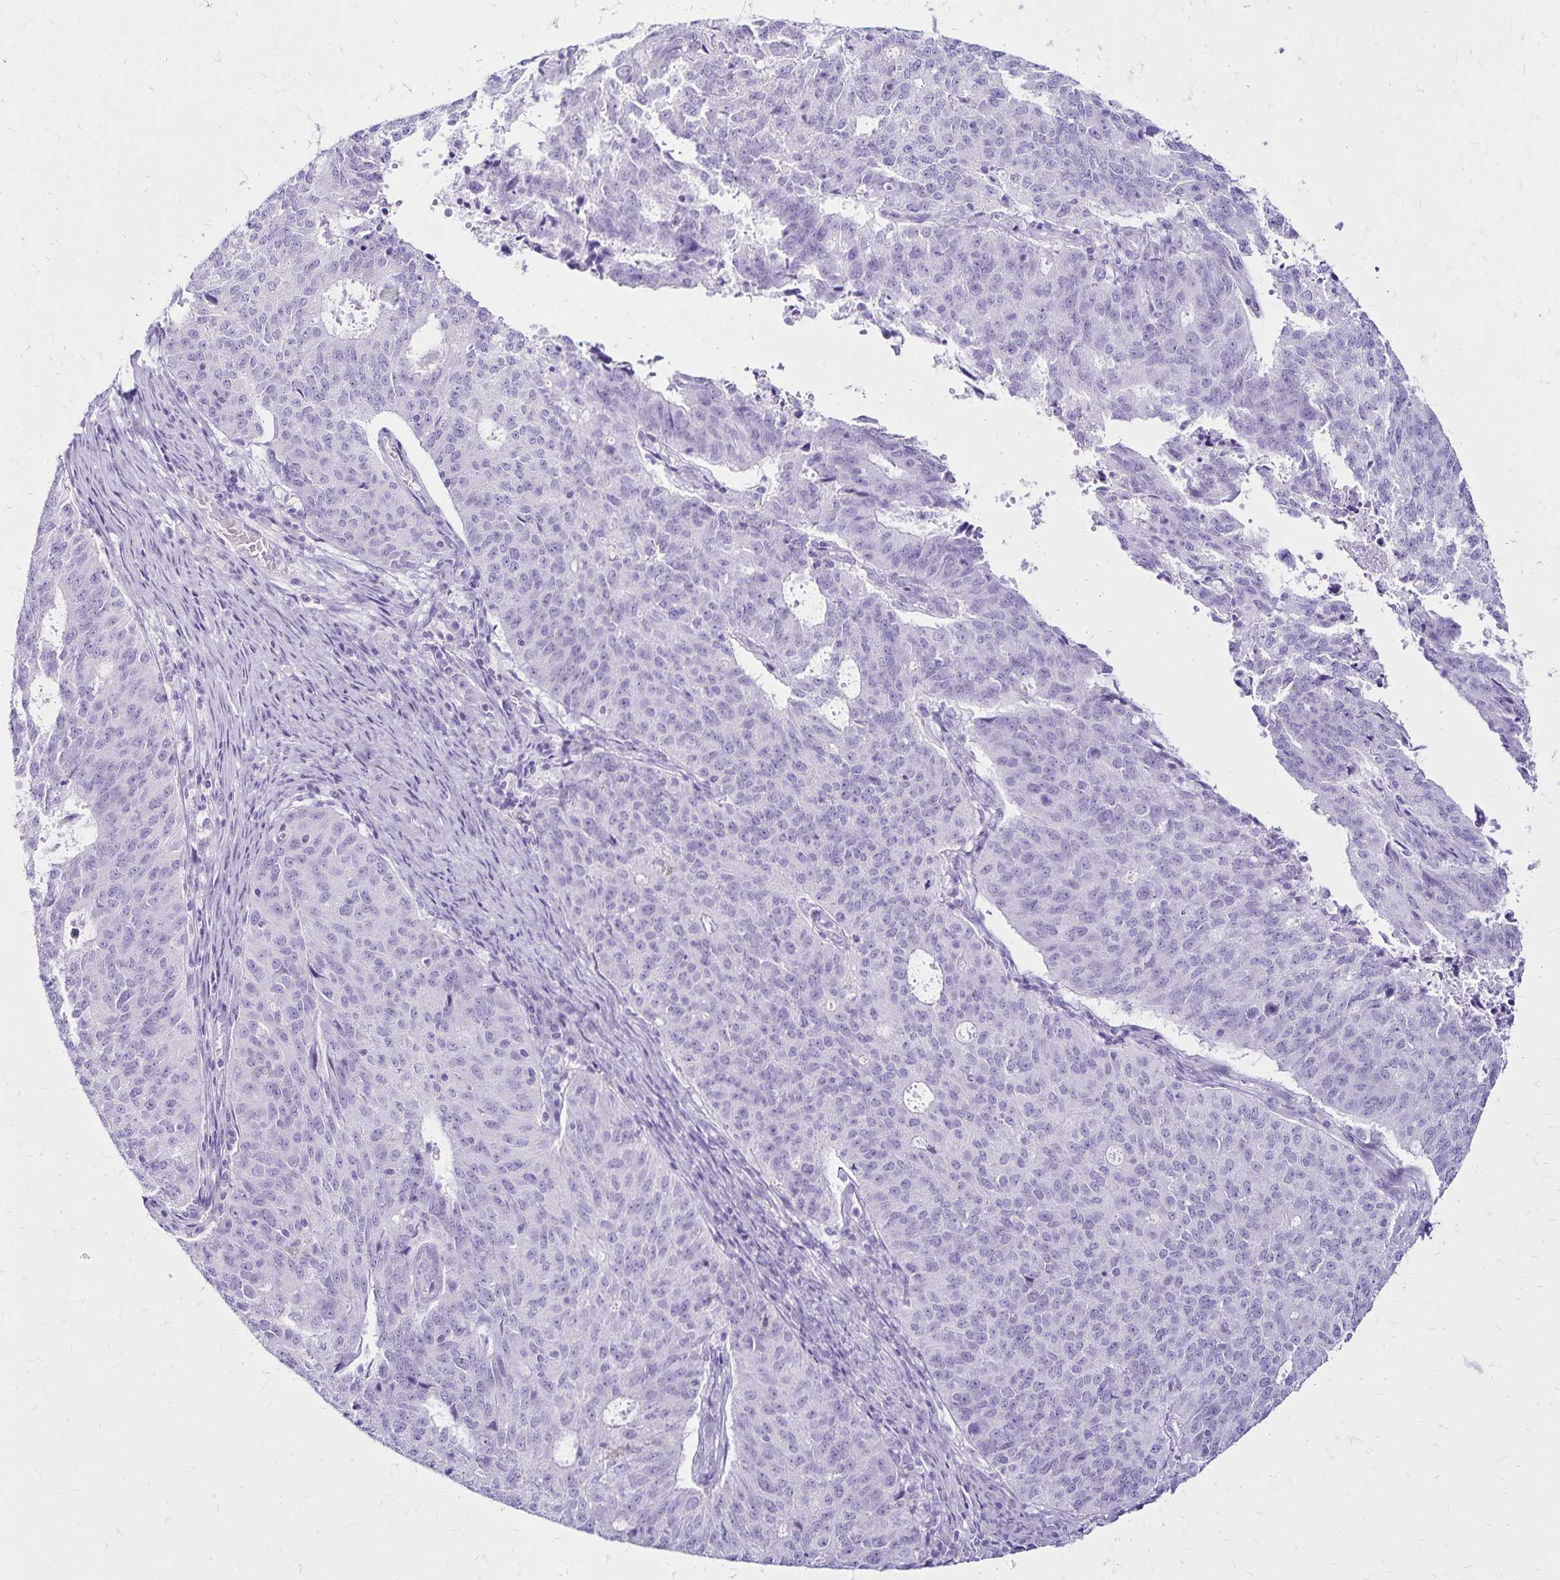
{"staining": {"intensity": "negative", "quantity": "none", "location": "none"}, "tissue": "endometrial cancer", "cell_type": "Tumor cells", "image_type": "cancer", "snomed": [{"axis": "morphology", "description": "Adenocarcinoma, NOS"}, {"axis": "topography", "description": "Endometrium"}], "caption": "An IHC image of endometrial adenocarcinoma is shown. There is no staining in tumor cells of endometrial adenocarcinoma. (DAB IHC, high magnification).", "gene": "LIN28B", "patient": {"sex": "female", "age": 82}}